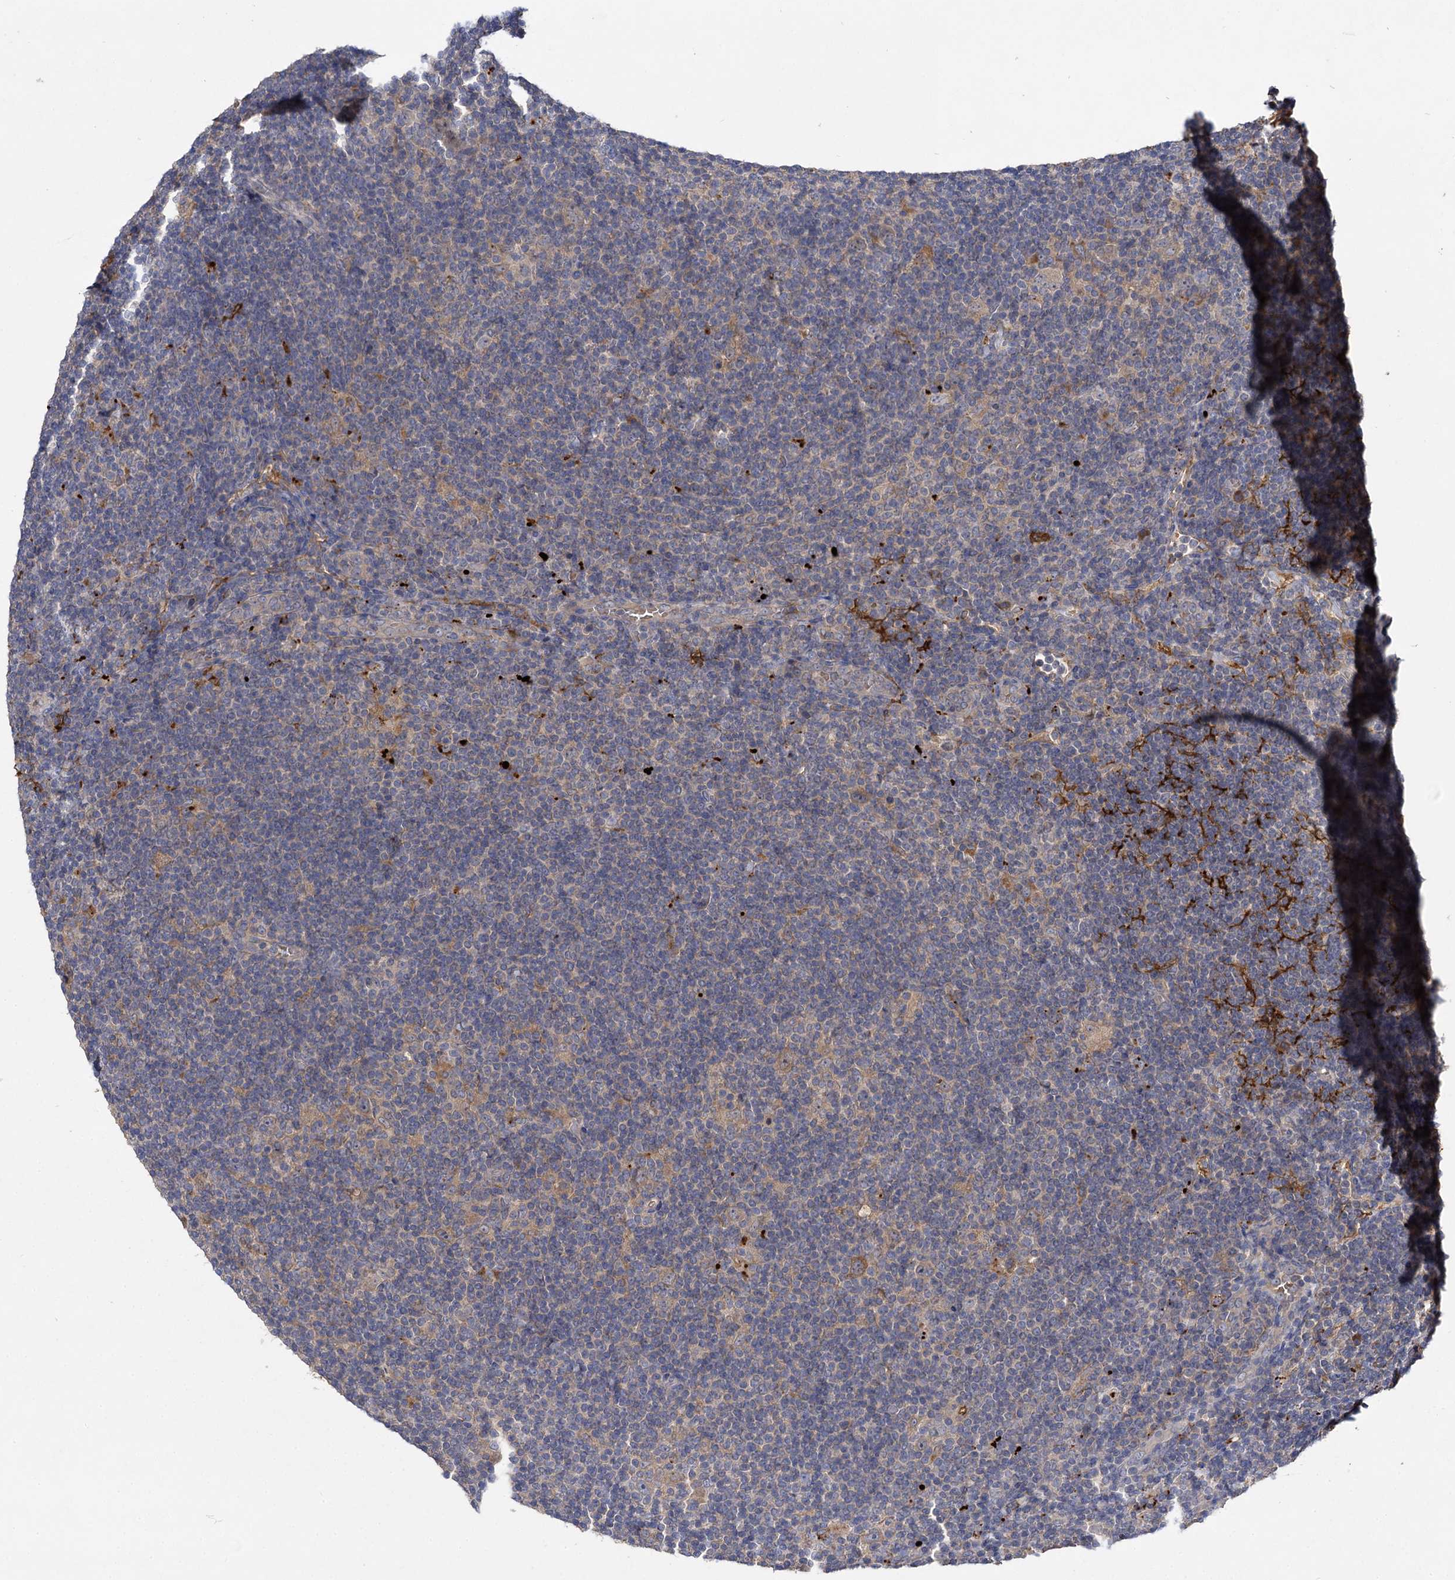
{"staining": {"intensity": "moderate", "quantity": "<25%", "location": "cytoplasmic/membranous"}, "tissue": "lymphoma", "cell_type": "Tumor cells", "image_type": "cancer", "snomed": [{"axis": "morphology", "description": "Hodgkin's disease, NOS"}, {"axis": "topography", "description": "Lymph node"}], "caption": "A micrograph of Hodgkin's disease stained for a protein reveals moderate cytoplasmic/membranous brown staining in tumor cells. (DAB (3,3'-diaminobenzidine) IHC with brightfield microscopy, high magnification).", "gene": "USP50", "patient": {"sex": "female", "age": 57}}